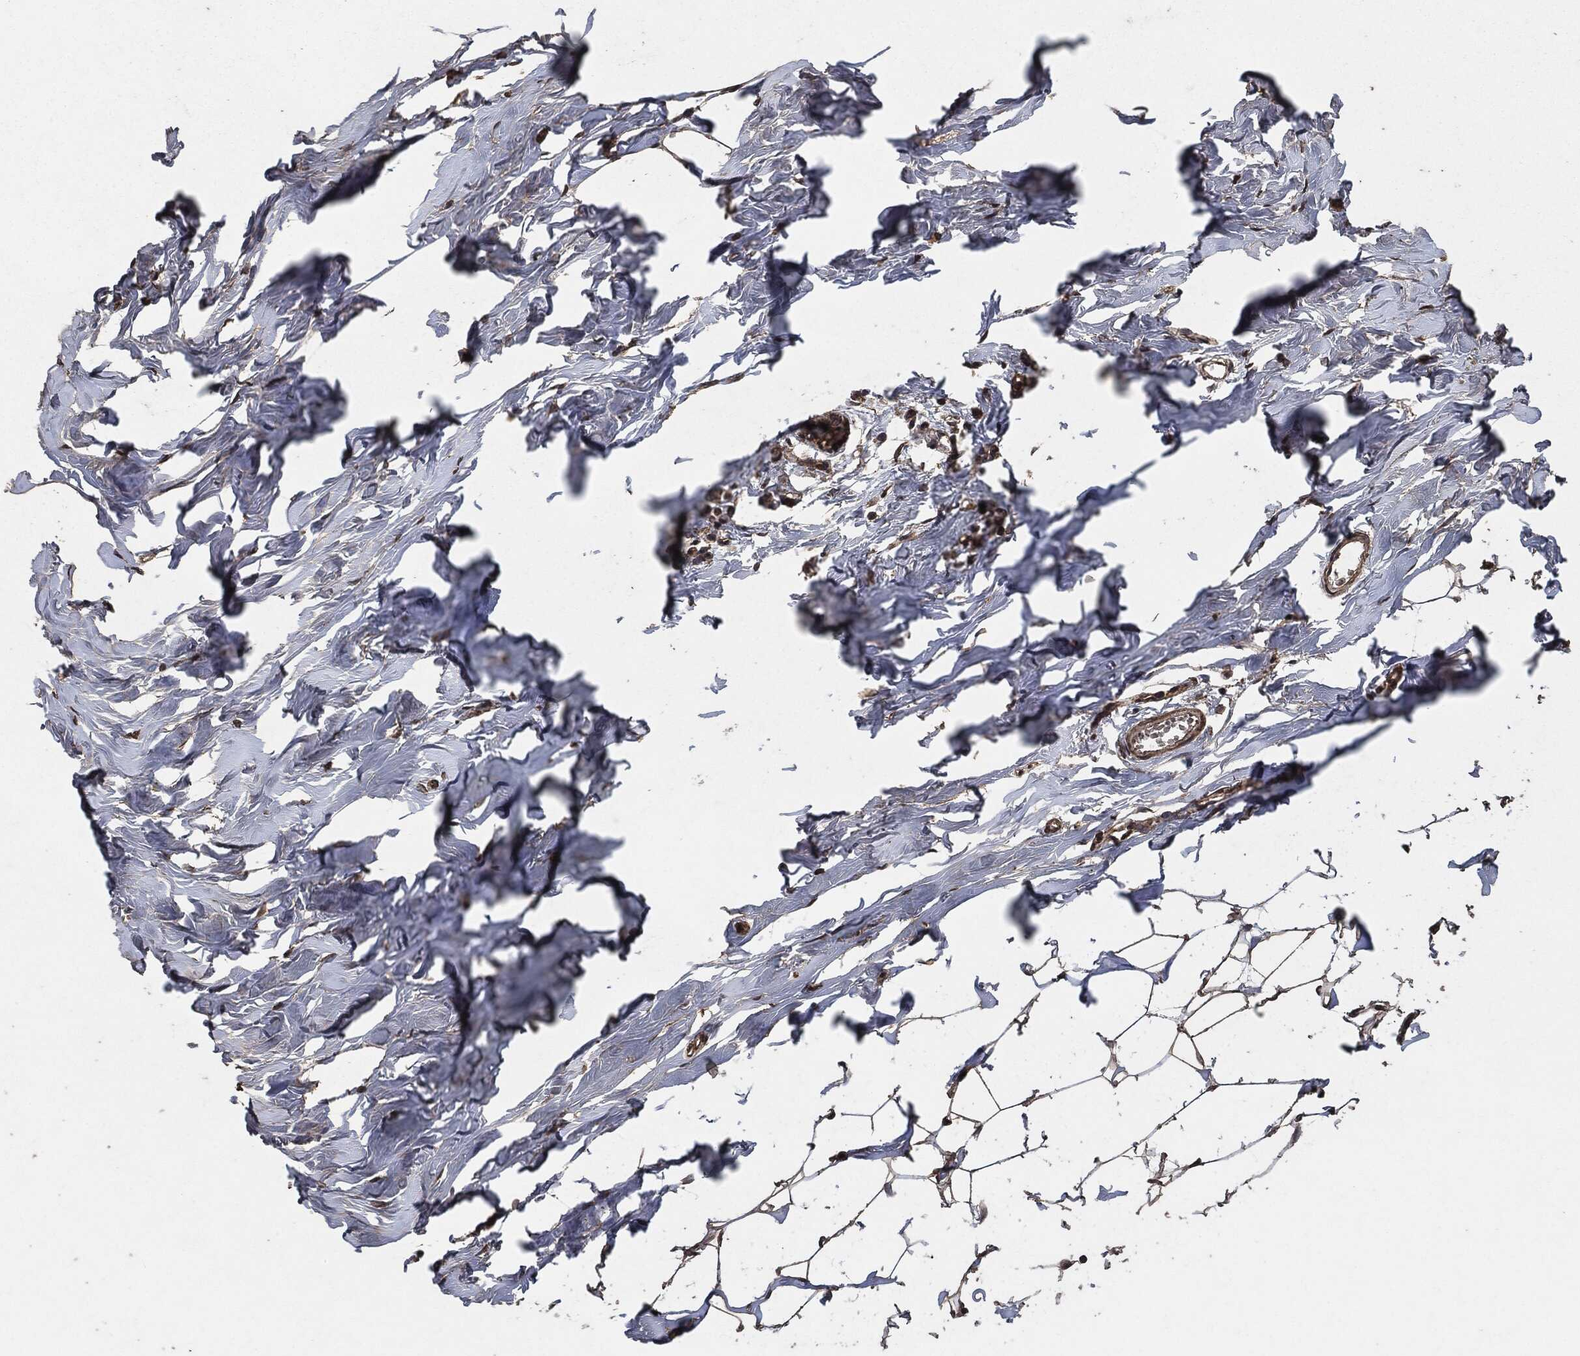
{"staining": {"intensity": "negative", "quantity": "none", "location": "none"}, "tissue": "breast", "cell_type": "Adipocytes", "image_type": "normal", "snomed": [{"axis": "morphology", "description": "Normal tissue, NOS"}, {"axis": "morphology", "description": "Lobular carcinoma, in situ"}, {"axis": "topography", "description": "Breast"}], "caption": "This is an immunohistochemistry photomicrograph of benign breast. There is no expression in adipocytes.", "gene": "AKT1S1", "patient": {"sex": "female", "age": 35}}